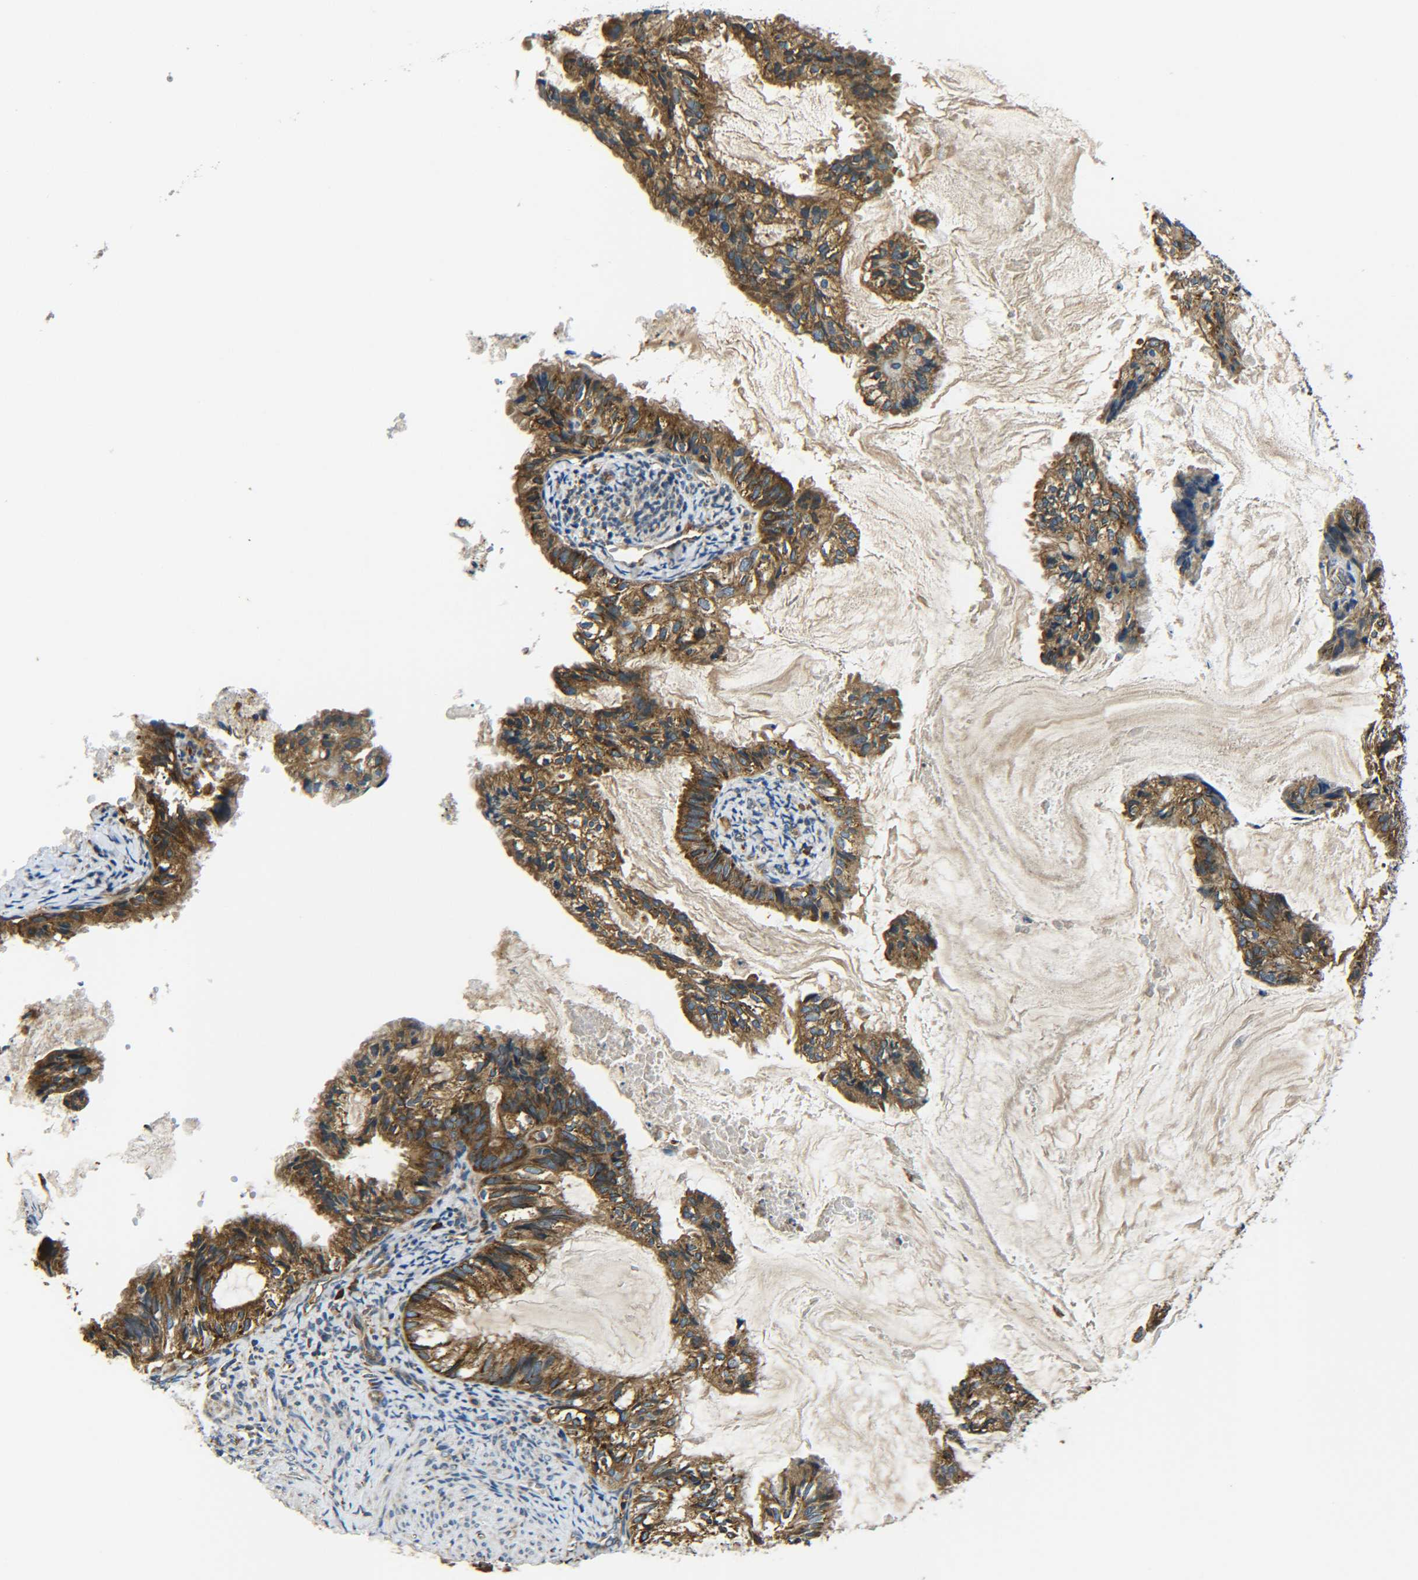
{"staining": {"intensity": "moderate", "quantity": ">75%", "location": "cytoplasmic/membranous"}, "tissue": "cervical cancer", "cell_type": "Tumor cells", "image_type": "cancer", "snomed": [{"axis": "morphology", "description": "Normal tissue, NOS"}, {"axis": "morphology", "description": "Adenocarcinoma, NOS"}, {"axis": "topography", "description": "Cervix"}, {"axis": "topography", "description": "Endometrium"}], "caption": "Protein expression analysis of cervical cancer (adenocarcinoma) shows moderate cytoplasmic/membranous positivity in approximately >75% of tumor cells. (brown staining indicates protein expression, while blue staining denotes nuclei).", "gene": "PREB", "patient": {"sex": "female", "age": 86}}